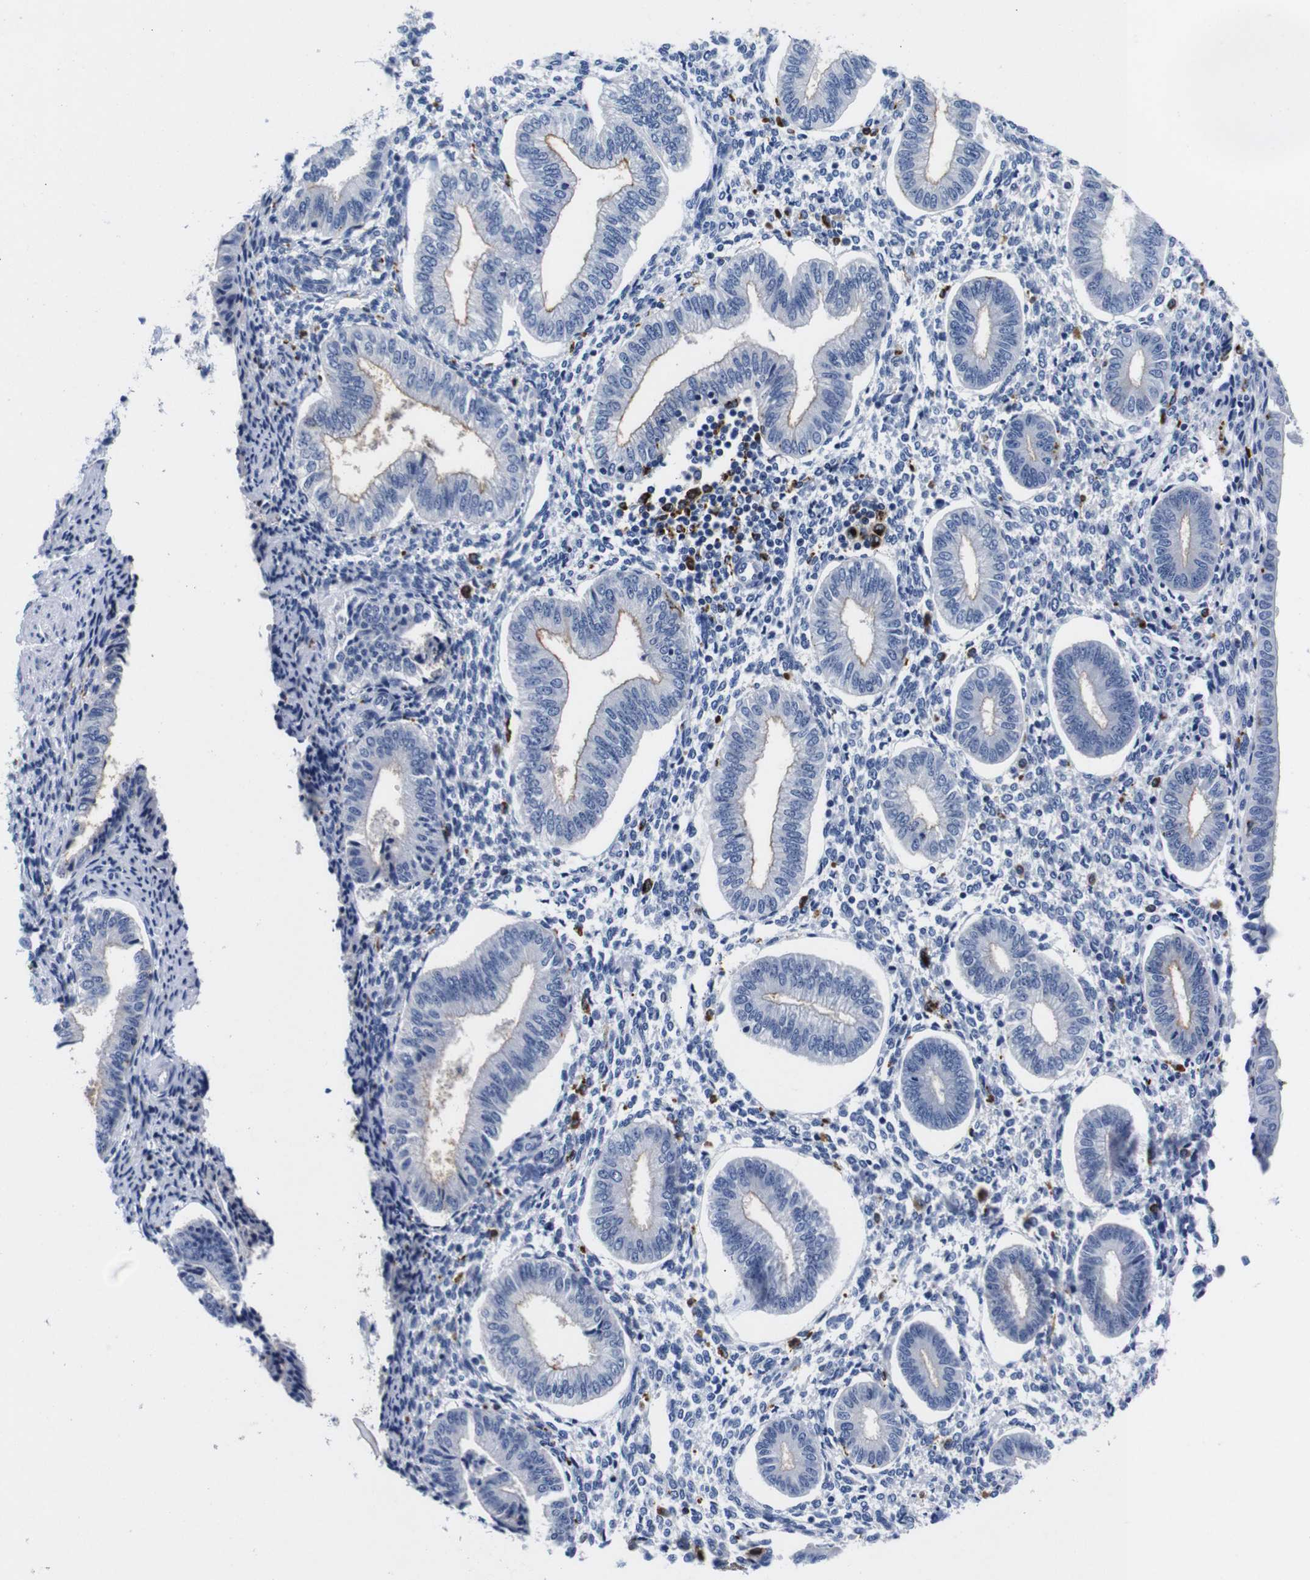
{"staining": {"intensity": "negative", "quantity": "none", "location": "none"}, "tissue": "endometrium", "cell_type": "Cells in endometrial stroma", "image_type": "normal", "snomed": [{"axis": "morphology", "description": "Normal tissue, NOS"}, {"axis": "topography", "description": "Endometrium"}], "caption": "Protein analysis of unremarkable endometrium exhibits no significant positivity in cells in endometrial stroma. The staining was performed using DAB (3,3'-diaminobenzidine) to visualize the protein expression in brown, while the nuclei were stained in blue with hematoxylin (Magnification: 20x).", "gene": "ENSG00000248993", "patient": {"sex": "female", "age": 50}}